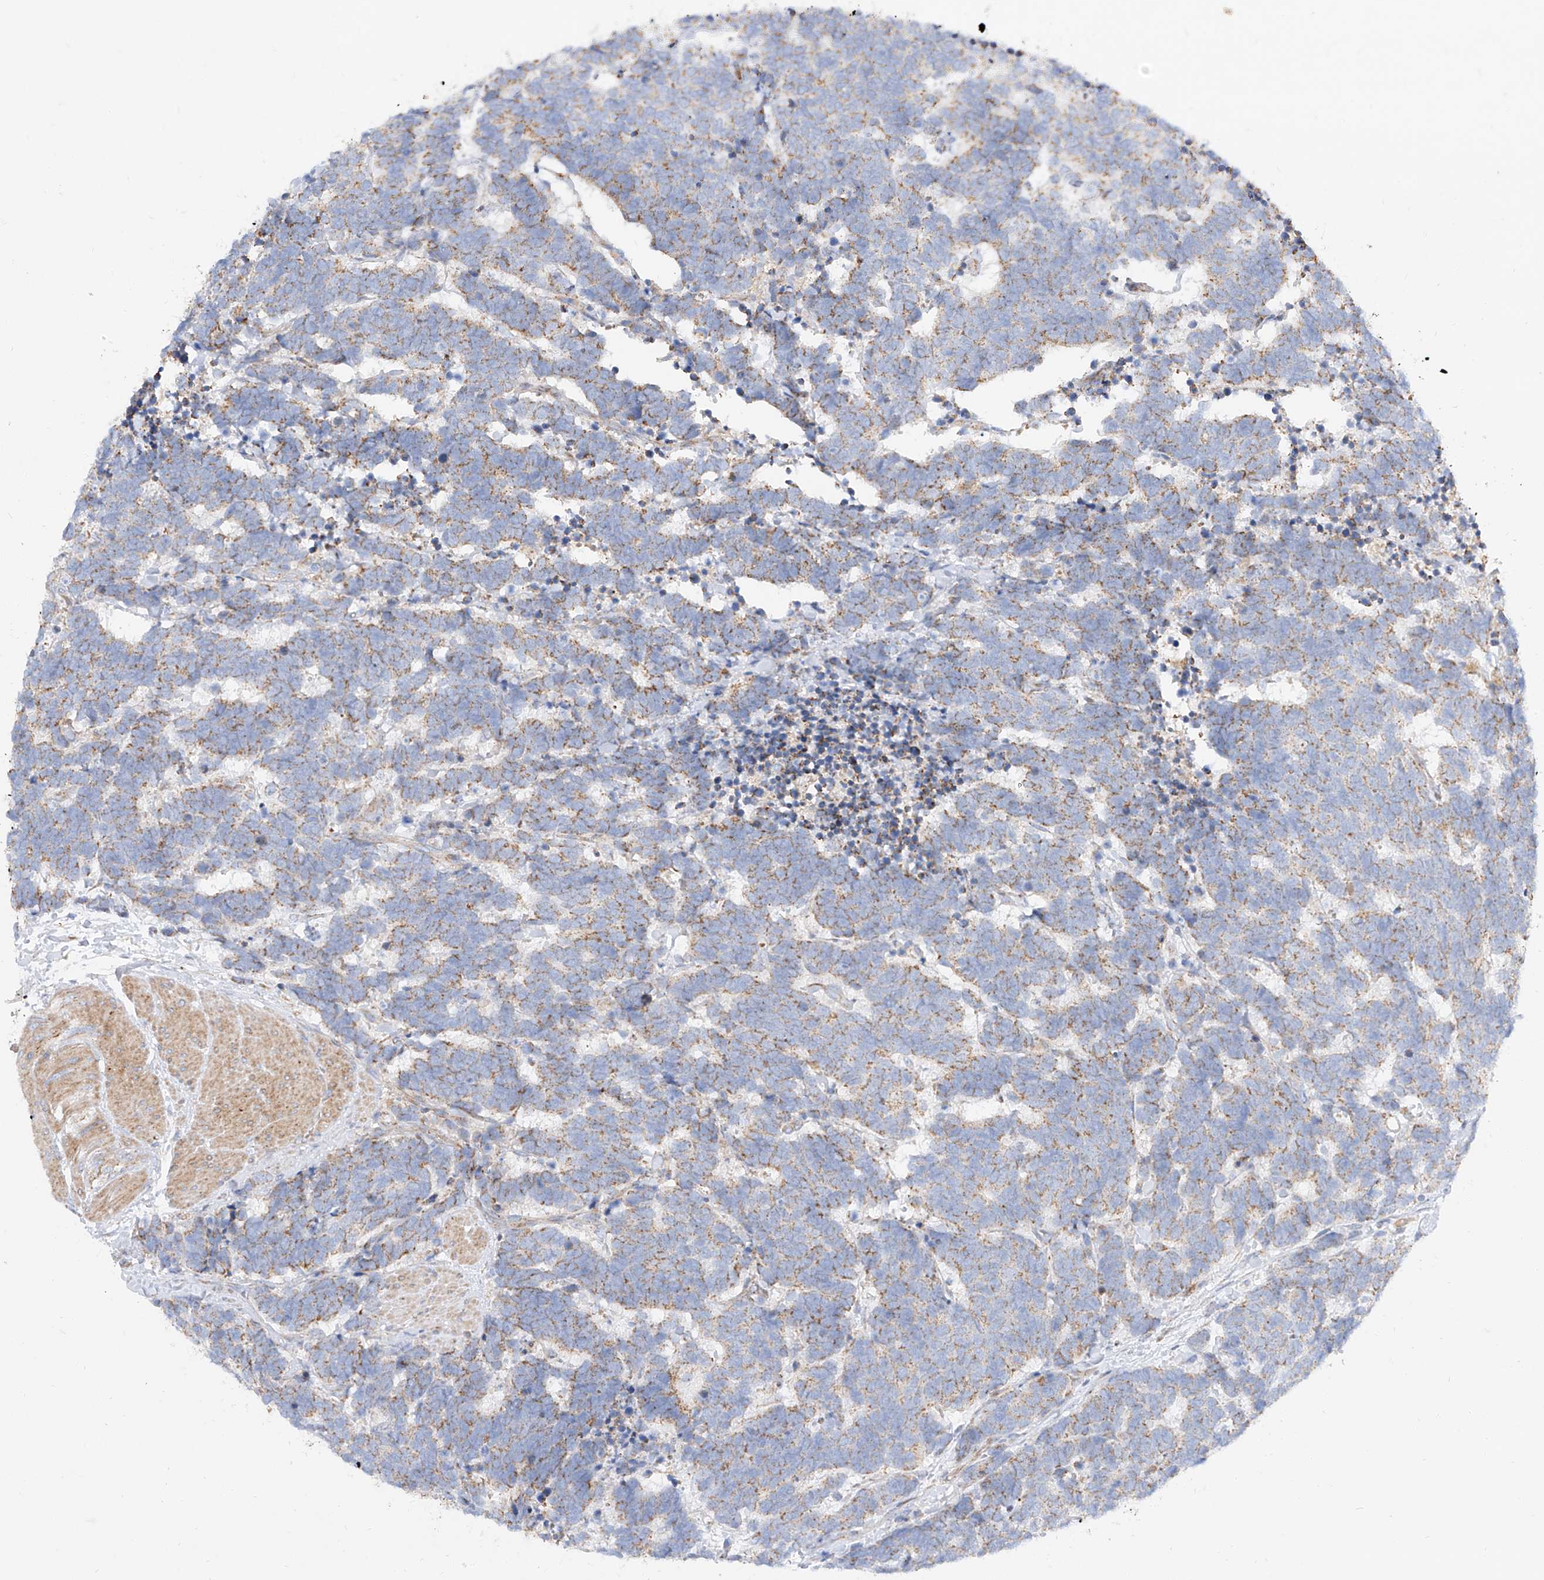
{"staining": {"intensity": "moderate", "quantity": ">75%", "location": "cytoplasmic/membranous"}, "tissue": "carcinoid", "cell_type": "Tumor cells", "image_type": "cancer", "snomed": [{"axis": "morphology", "description": "Carcinoma, NOS"}, {"axis": "morphology", "description": "Carcinoid, malignant, NOS"}, {"axis": "topography", "description": "Urinary bladder"}], "caption": "This is a photomicrograph of immunohistochemistry staining of malignant carcinoid, which shows moderate positivity in the cytoplasmic/membranous of tumor cells.", "gene": "CST9", "patient": {"sex": "male", "age": 57}}